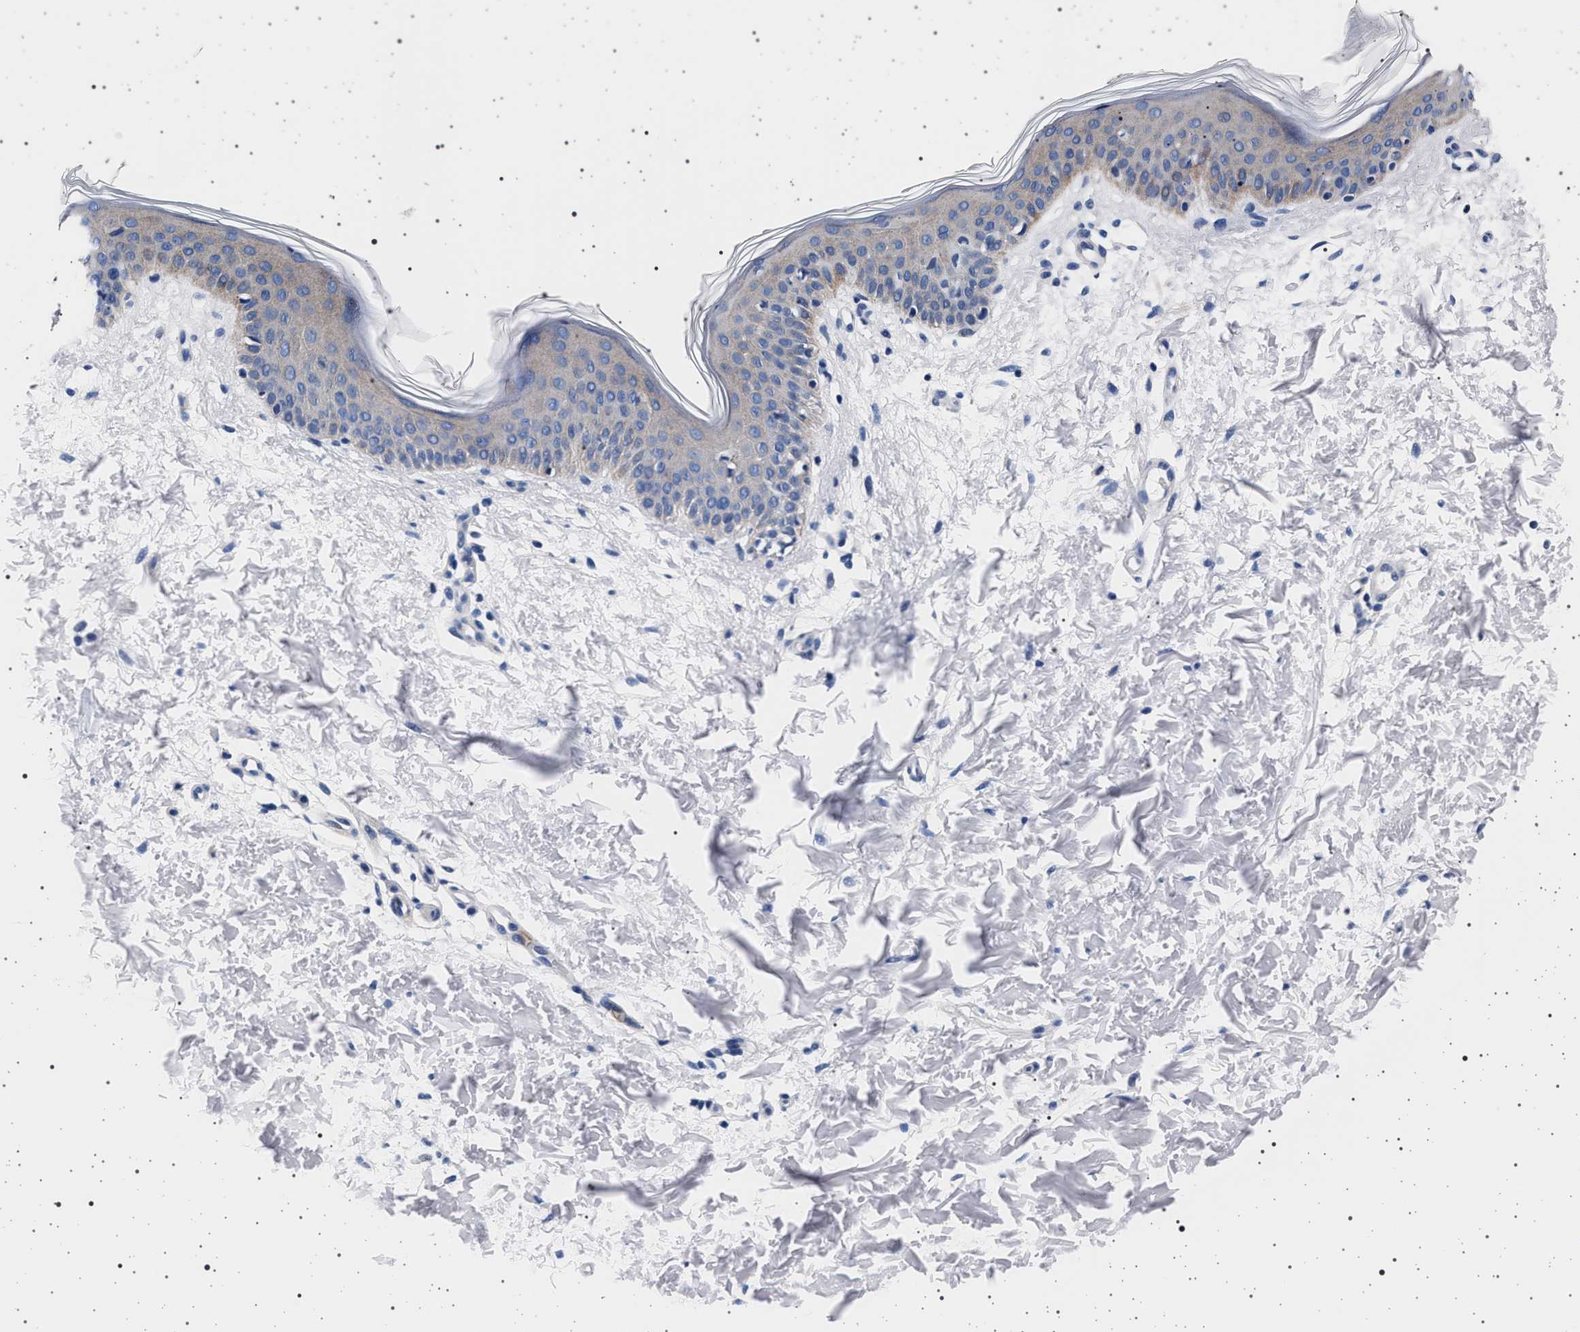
{"staining": {"intensity": "negative", "quantity": "none", "location": "none"}, "tissue": "skin", "cell_type": "Fibroblasts", "image_type": "normal", "snomed": [{"axis": "morphology", "description": "Normal tissue, NOS"}, {"axis": "topography", "description": "Skin"}], "caption": "This image is of benign skin stained with immunohistochemistry (IHC) to label a protein in brown with the nuclei are counter-stained blue. There is no positivity in fibroblasts.", "gene": "SLC9A1", "patient": {"sex": "female", "age": 56}}